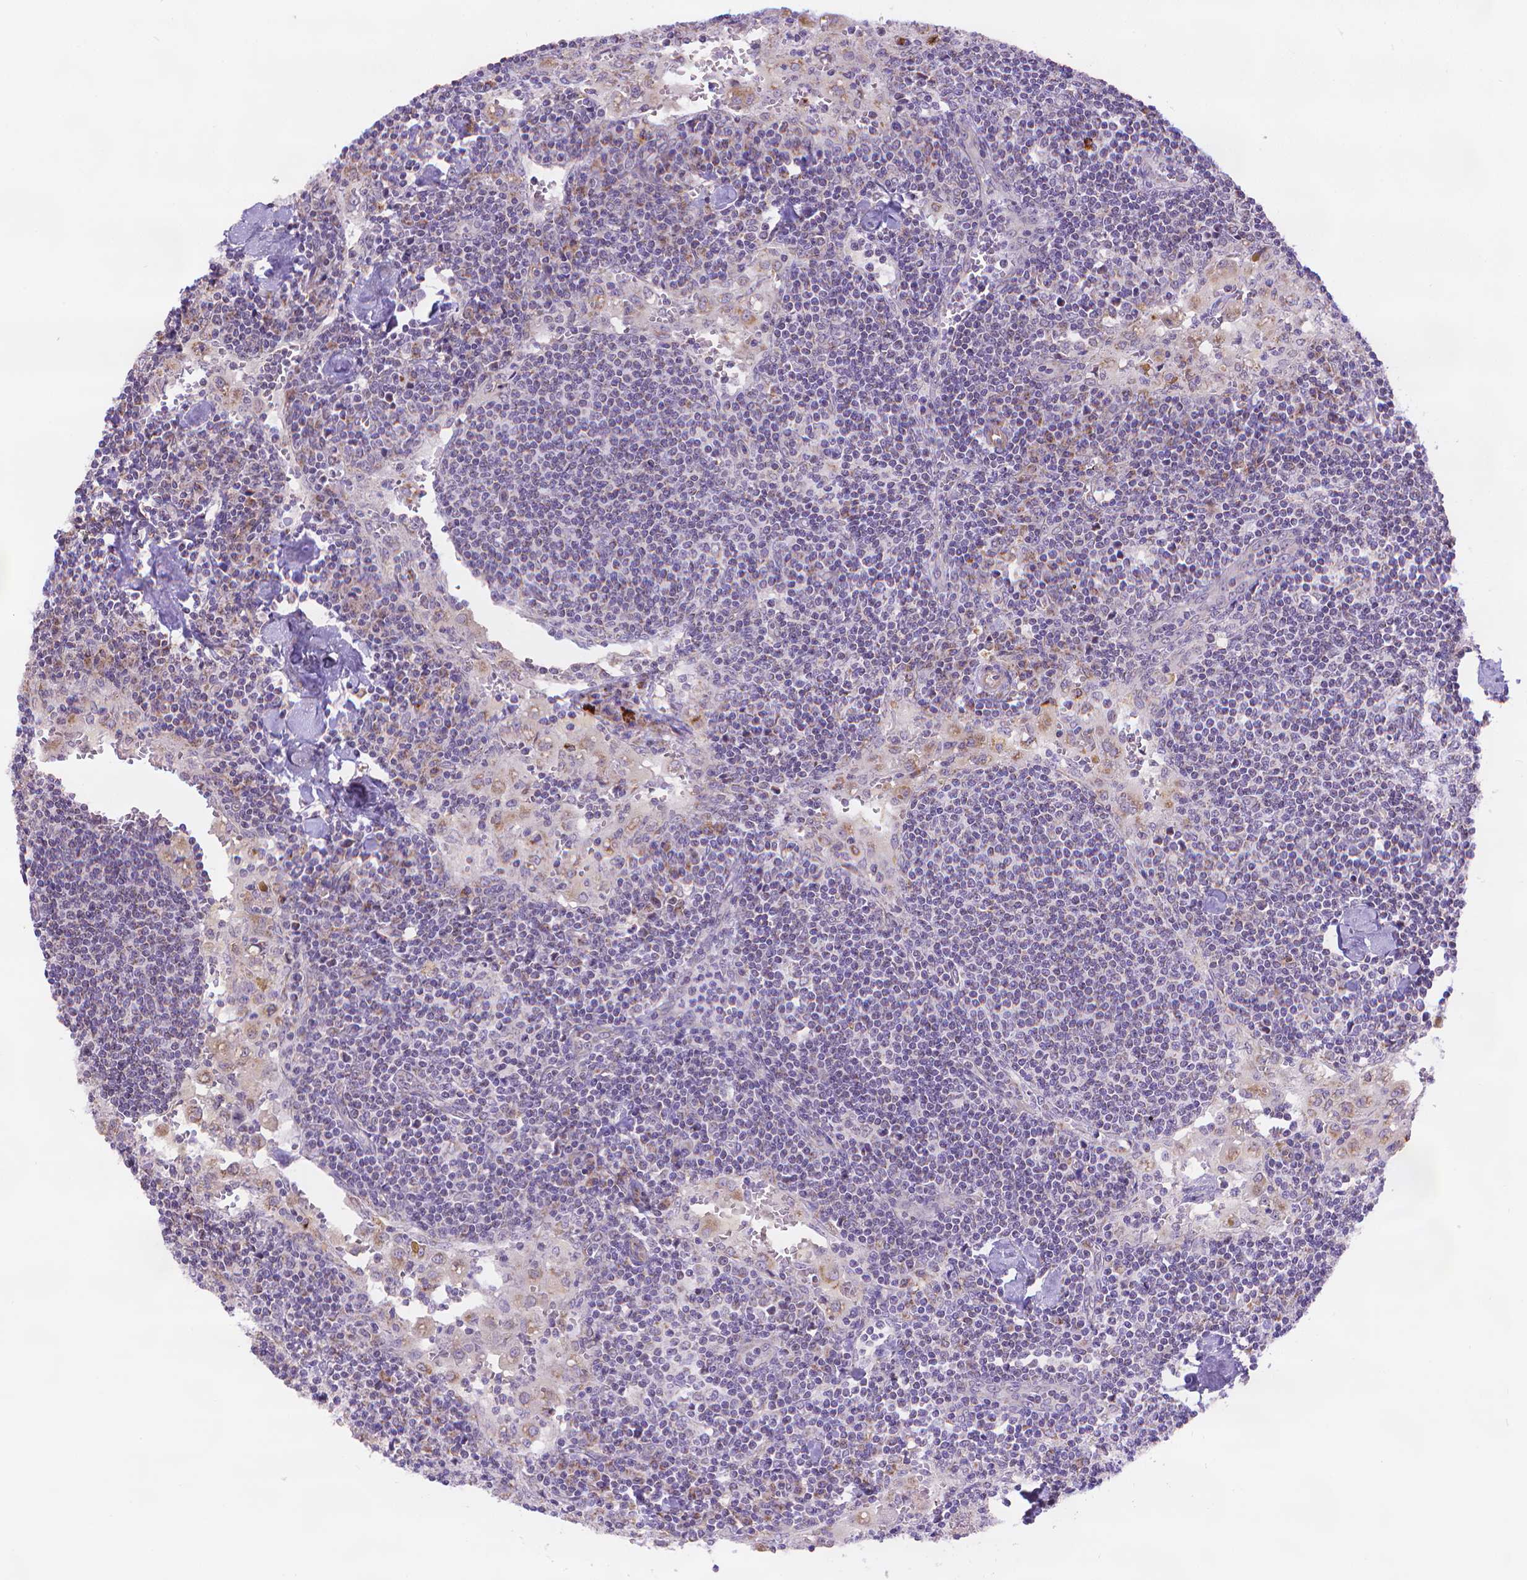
{"staining": {"intensity": "weak", "quantity": "25%-75%", "location": "cytoplasmic/membranous"}, "tissue": "lymph node", "cell_type": "Germinal center cells", "image_type": "normal", "snomed": [{"axis": "morphology", "description": "Normal tissue, NOS"}, {"axis": "topography", "description": "Lymph node"}], "caption": "Benign lymph node exhibits weak cytoplasmic/membranous positivity in approximately 25%-75% of germinal center cells.", "gene": "CYYR1", "patient": {"sex": "male", "age": 55}}